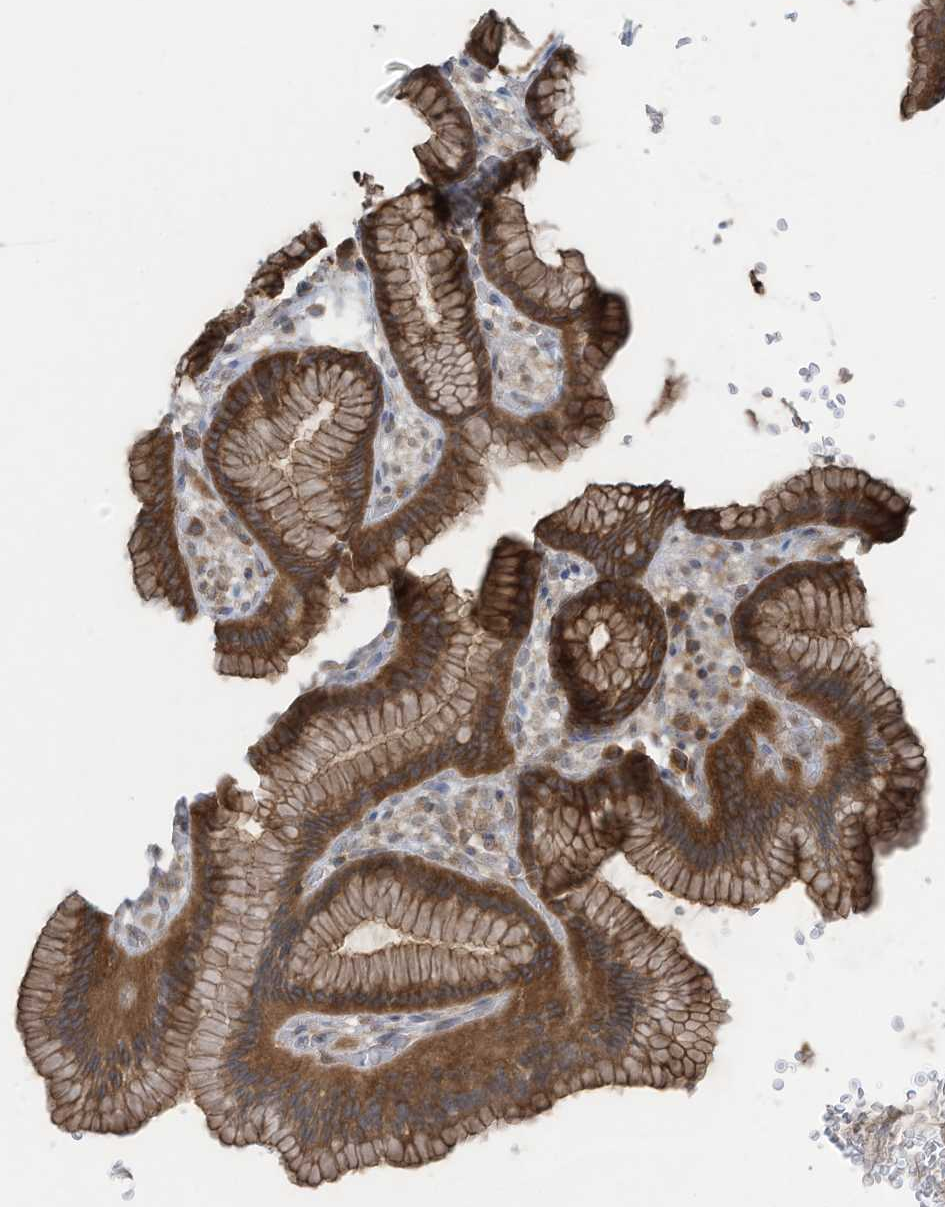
{"staining": {"intensity": "strong", "quantity": "25%-75%", "location": "cytoplasmic/membranous"}, "tissue": "stomach", "cell_type": "Glandular cells", "image_type": "normal", "snomed": [{"axis": "morphology", "description": "Normal tissue, NOS"}, {"axis": "topography", "description": "Stomach"}], "caption": "IHC histopathology image of unremarkable stomach: human stomach stained using immunohistochemistry (IHC) displays high levels of strong protein expression localized specifically in the cytoplasmic/membranous of glandular cells, appearing as a cytoplasmic/membranous brown color.", "gene": "OLA1", "patient": {"sex": "male", "age": 42}}